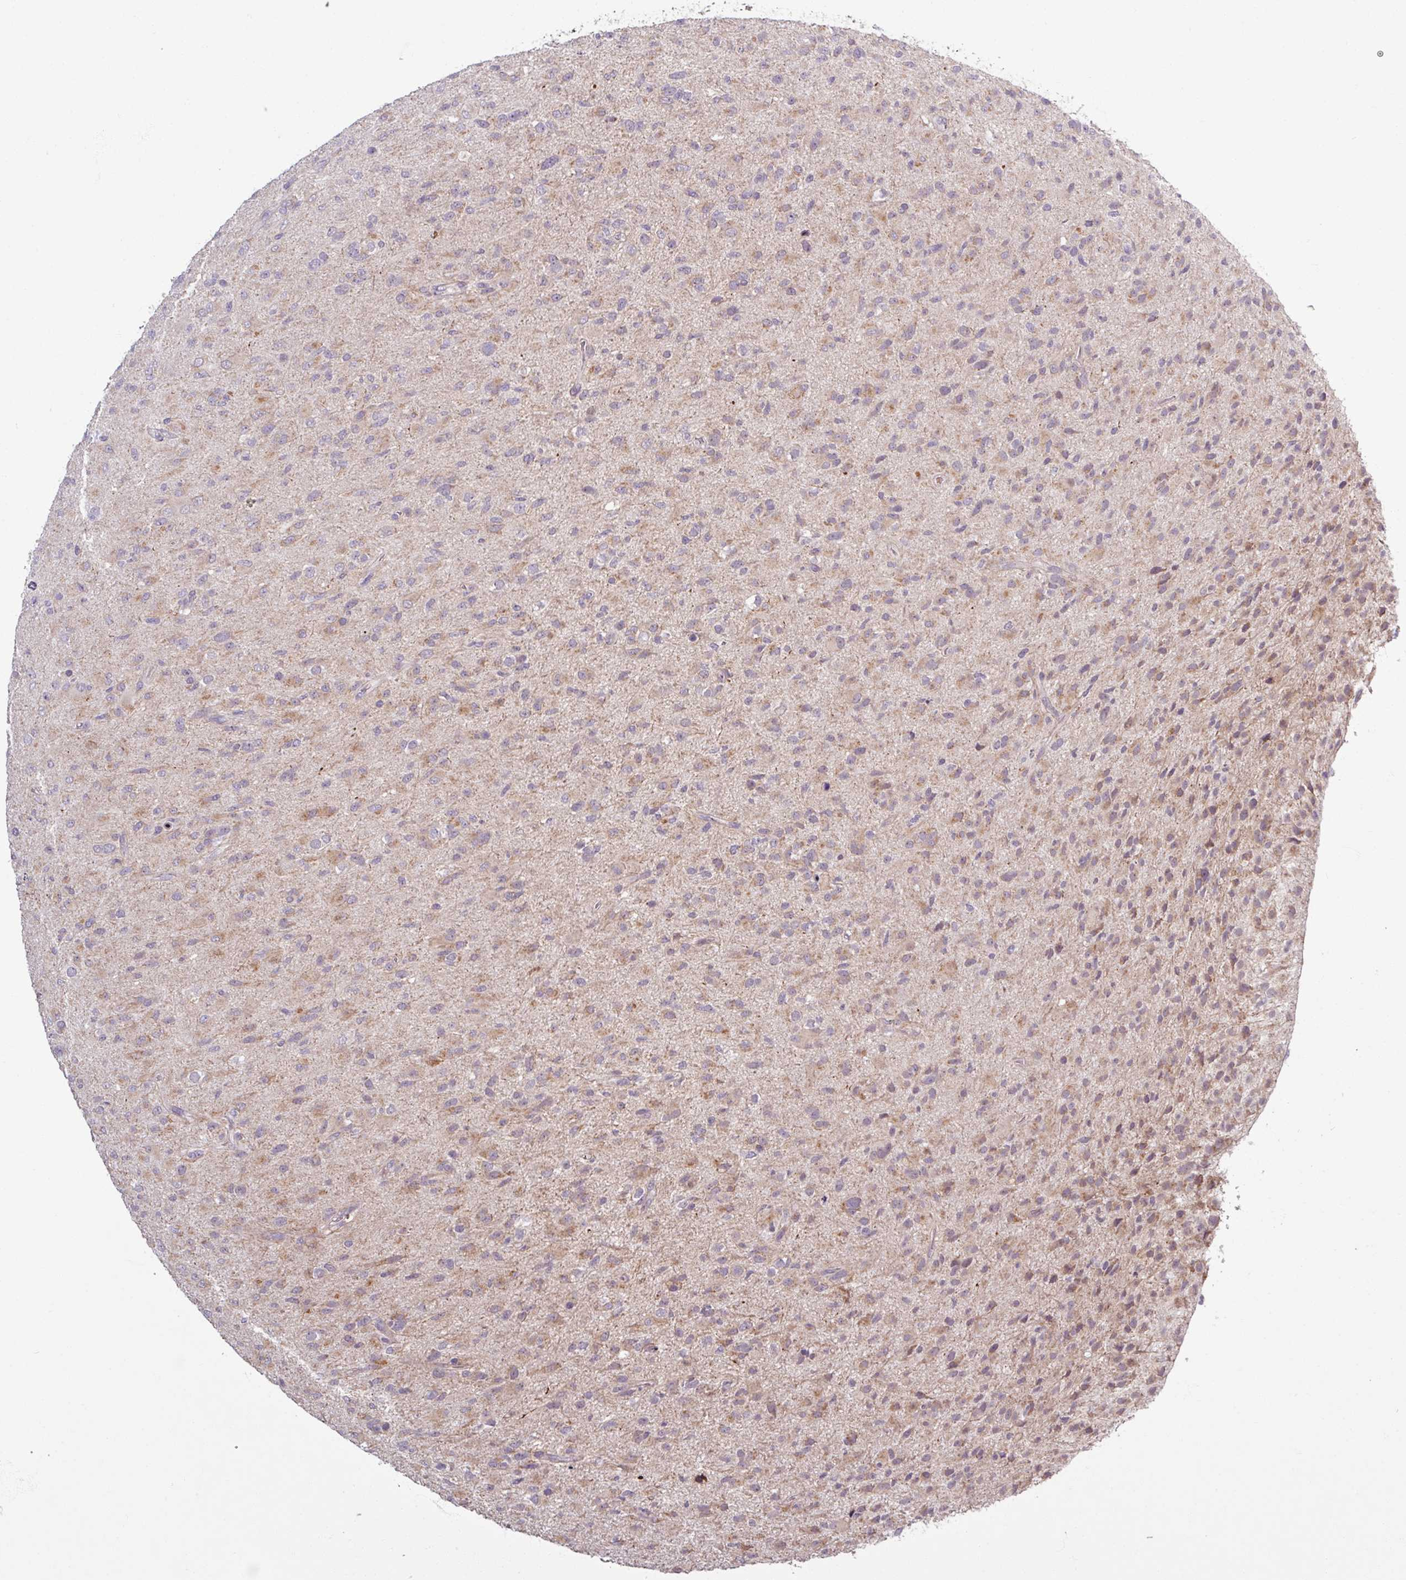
{"staining": {"intensity": "weak", "quantity": "25%-75%", "location": "cytoplasmic/membranous"}, "tissue": "glioma", "cell_type": "Tumor cells", "image_type": "cancer", "snomed": [{"axis": "morphology", "description": "Glioma, malignant, Low grade"}, {"axis": "topography", "description": "Brain"}], "caption": "Immunohistochemistry micrograph of neoplastic tissue: glioma stained using immunohistochemistry reveals low levels of weak protein expression localized specifically in the cytoplasmic/membranous of tumor cells, appearing as a cytoplasmic/membranous brown color.", "gene": "OGFOD3", "patient": {"sex": "male", "age": 65}}